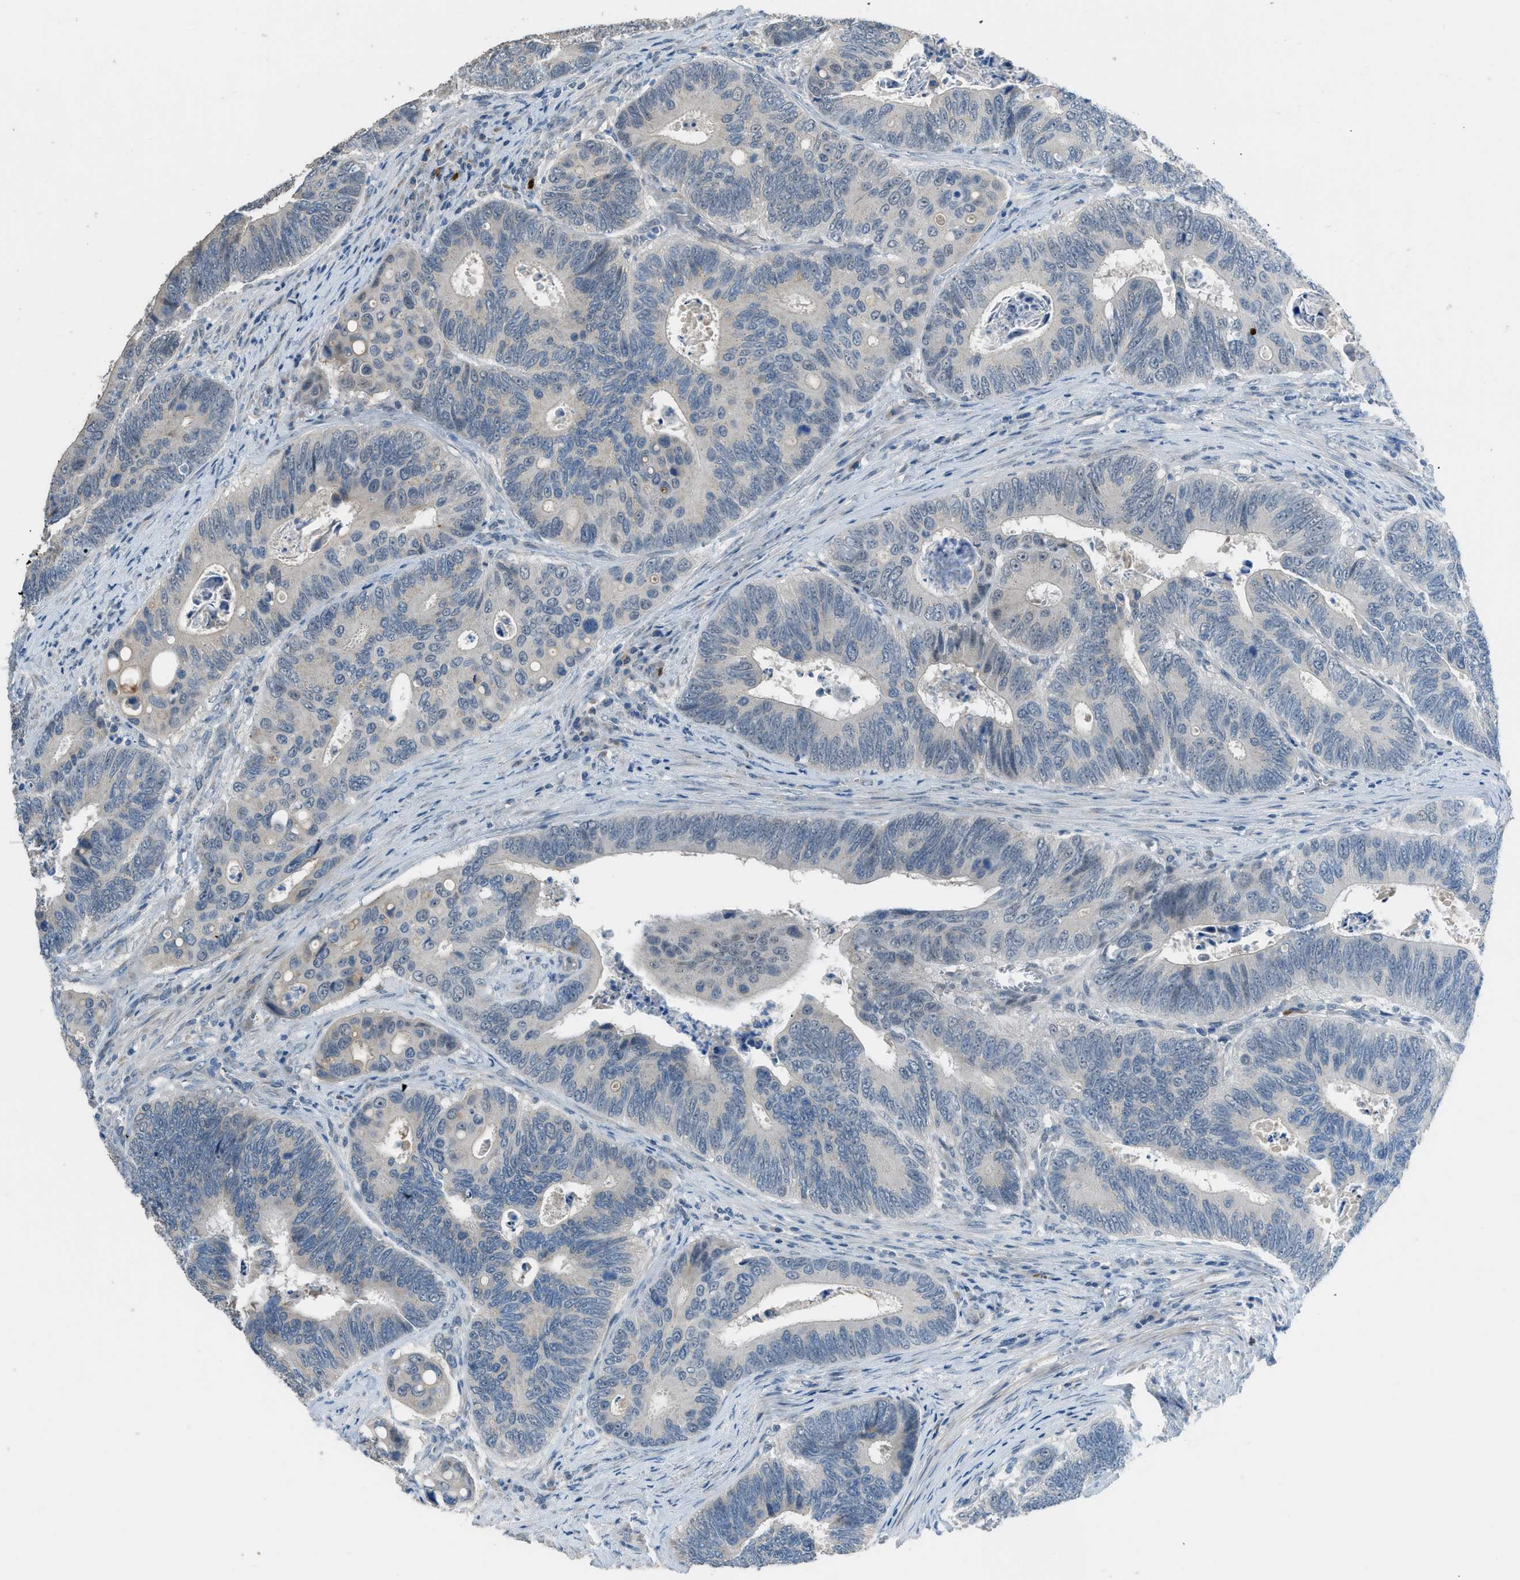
{"staining": {"intensity": "negative", "quantity": "none", "location": "none"}, "tissue": "colorectal cancer", "cell_type": "Tumor cells", "image_type": "cancer", "snomed": [{"axis": "morphology", "description": "Inflammation, NOS"}, {"axis": "morphology", "description": "Adenocarcinoma, NOS"}, {"axis": "topography", "description": "Colon"}], "caption": "A high-resolution micrograph shows IHC staining of colorectal adenocarcinoma, which shows no significant expression in tumor cells. (Immunohistochemistry (ihc), brightfield microscopy, high magnification).", "gene": "TIMD4", "patient": {"sex": "male", "age": 72}}